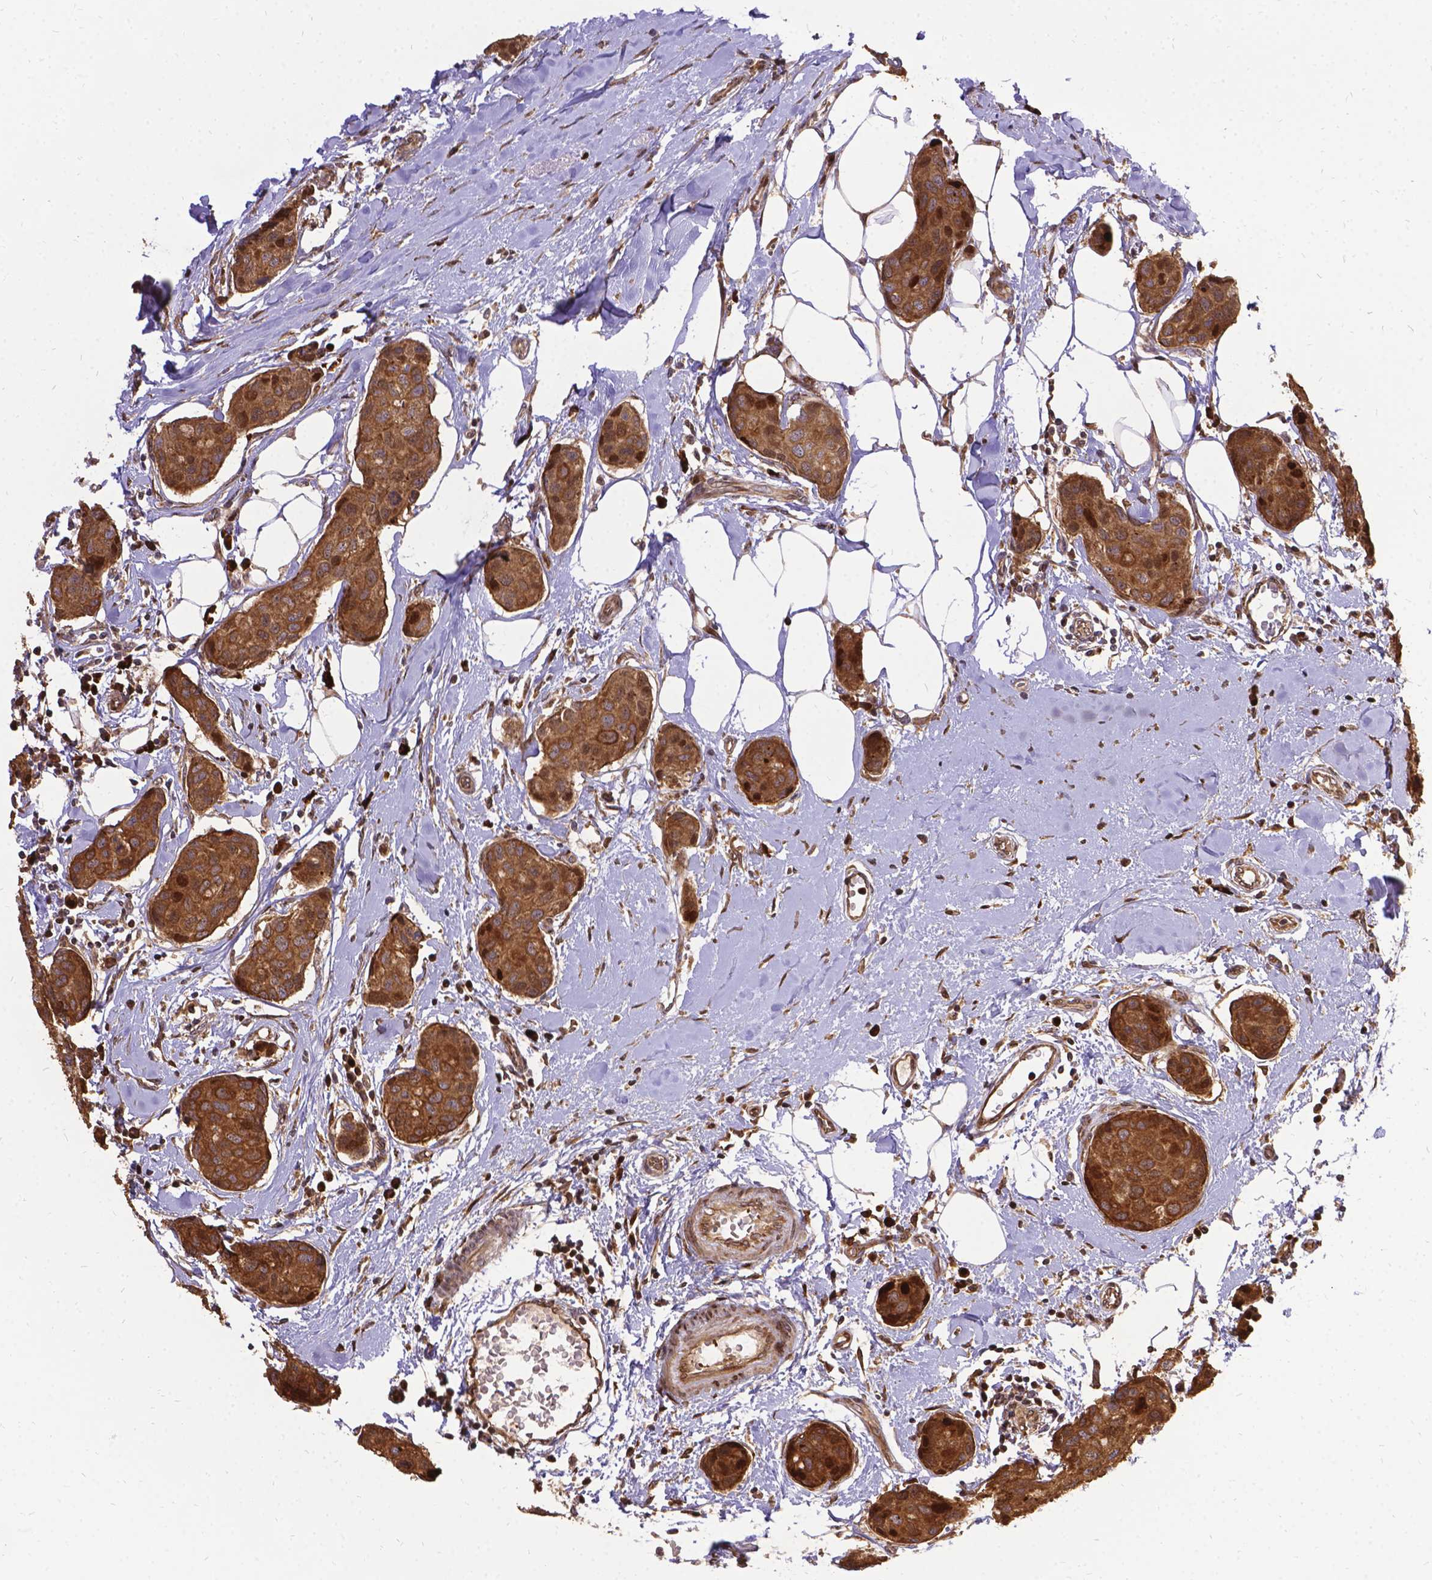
{"staining": {"intensity": "moderate", "quantity": ">75%", "location": "cytoplasmic/membranous"}, "tissue": "breast cancer", "cell_type": "Tumor cells", "image_type": "cancer", "snomed": [{"axis": "morphology", "description": "Duct carcinoma"}, {"axis": "topography", "description": "Breast"}], "caption": "Protein staining of breast cancer (infiltrating ductal carcinoma) tissue reveals moderate cytoplasmic/membranous staining in about >75% of tumor cells. Immunohistochemistry stains the protein of interest in brown and the nuclei are stained blue.", "gene": "DENND6A", "patient": {"sex": "female", "age": 80}}